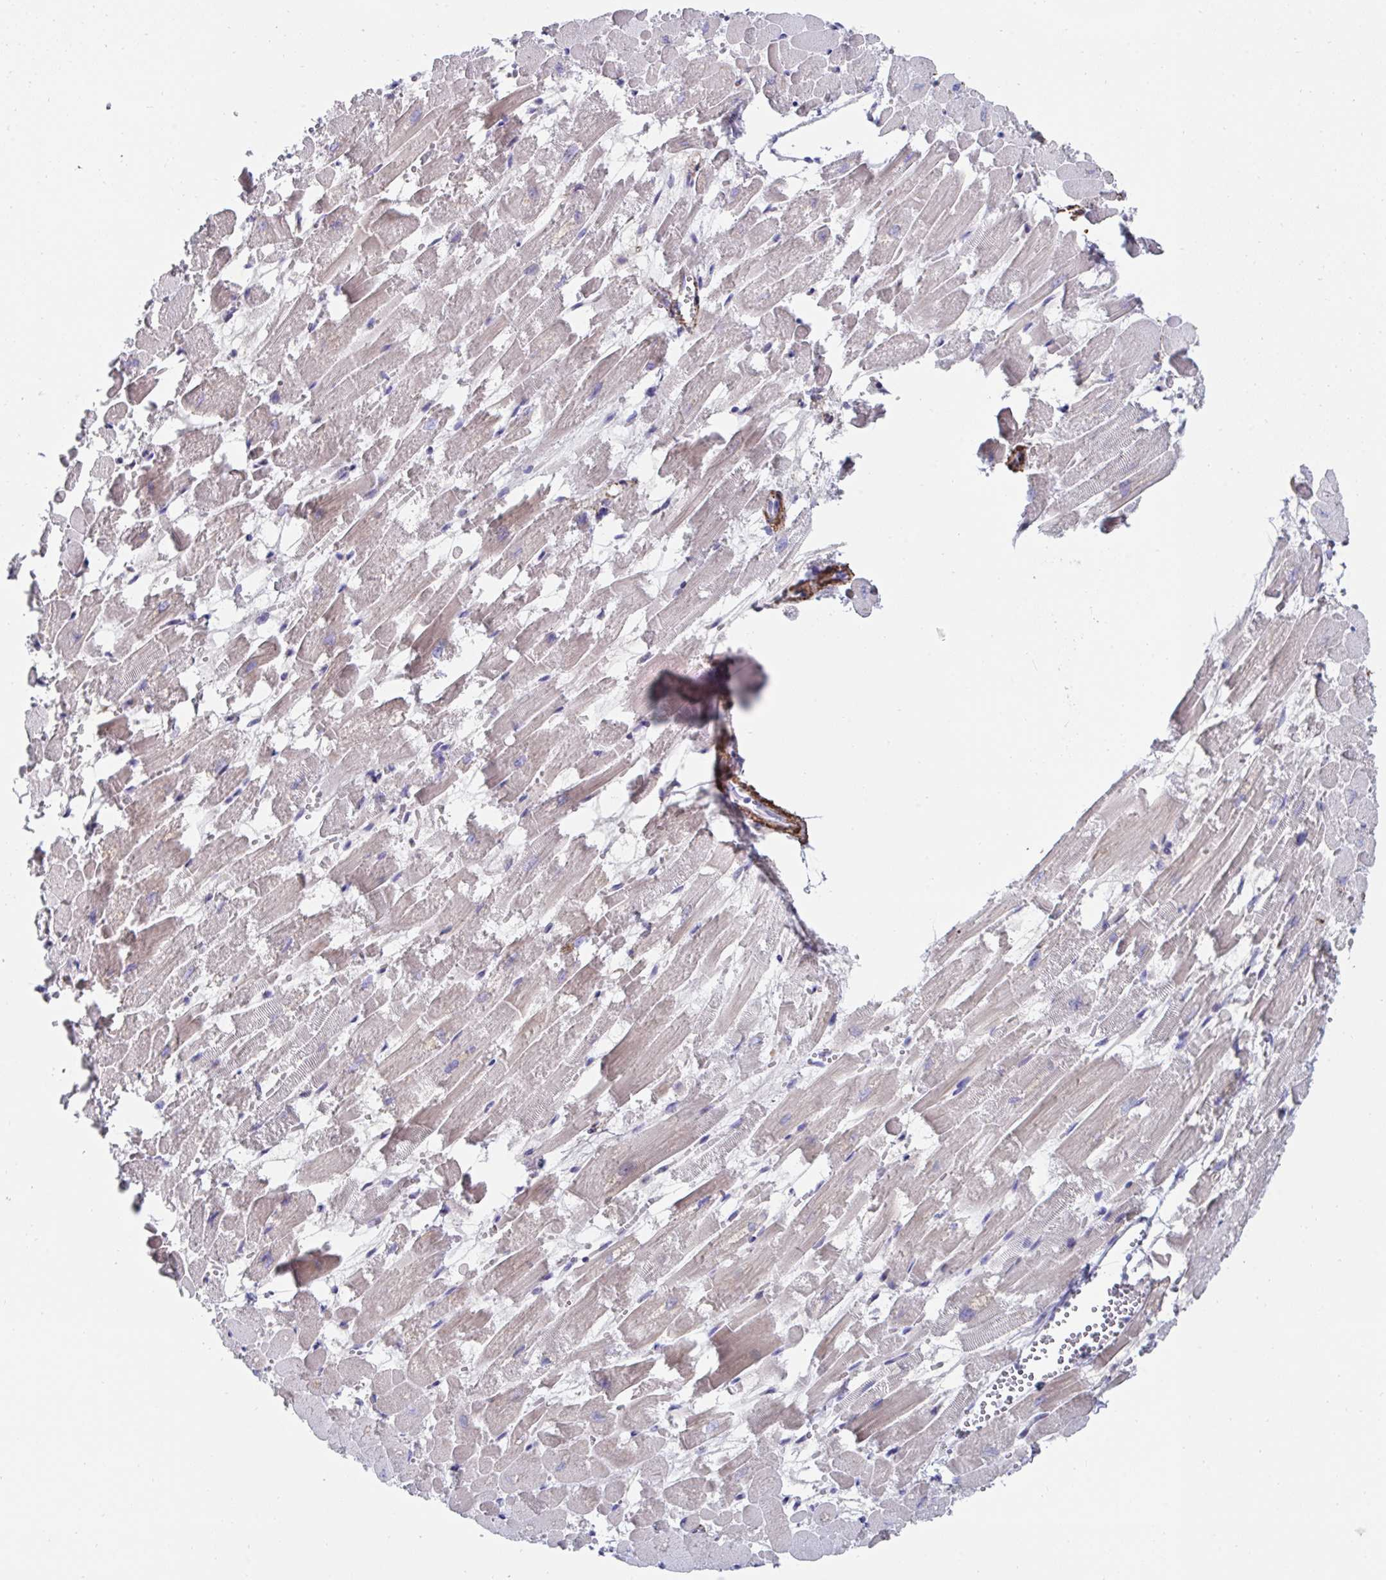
{"staining": {"intensity": "weak", "quantity": "25%-75%", "location": "cytoplasmic/membranous"}, "tissue": "heart muscle", "cell_type": "Cardiomyocytes", "image_type": "normal", "snomed": [{"axis": "morphology", "description": "Normal tissue, NOS"}, {"axis": "topography", "description": "Heart"}], "caption": "A brown stain labels weak cytoplasmic/membranous staining of a protein in cardiomyocytes of unremarkable heart muscle.", "gene": "FBXL13", "patient": {"sex": "female", "age": 52}}